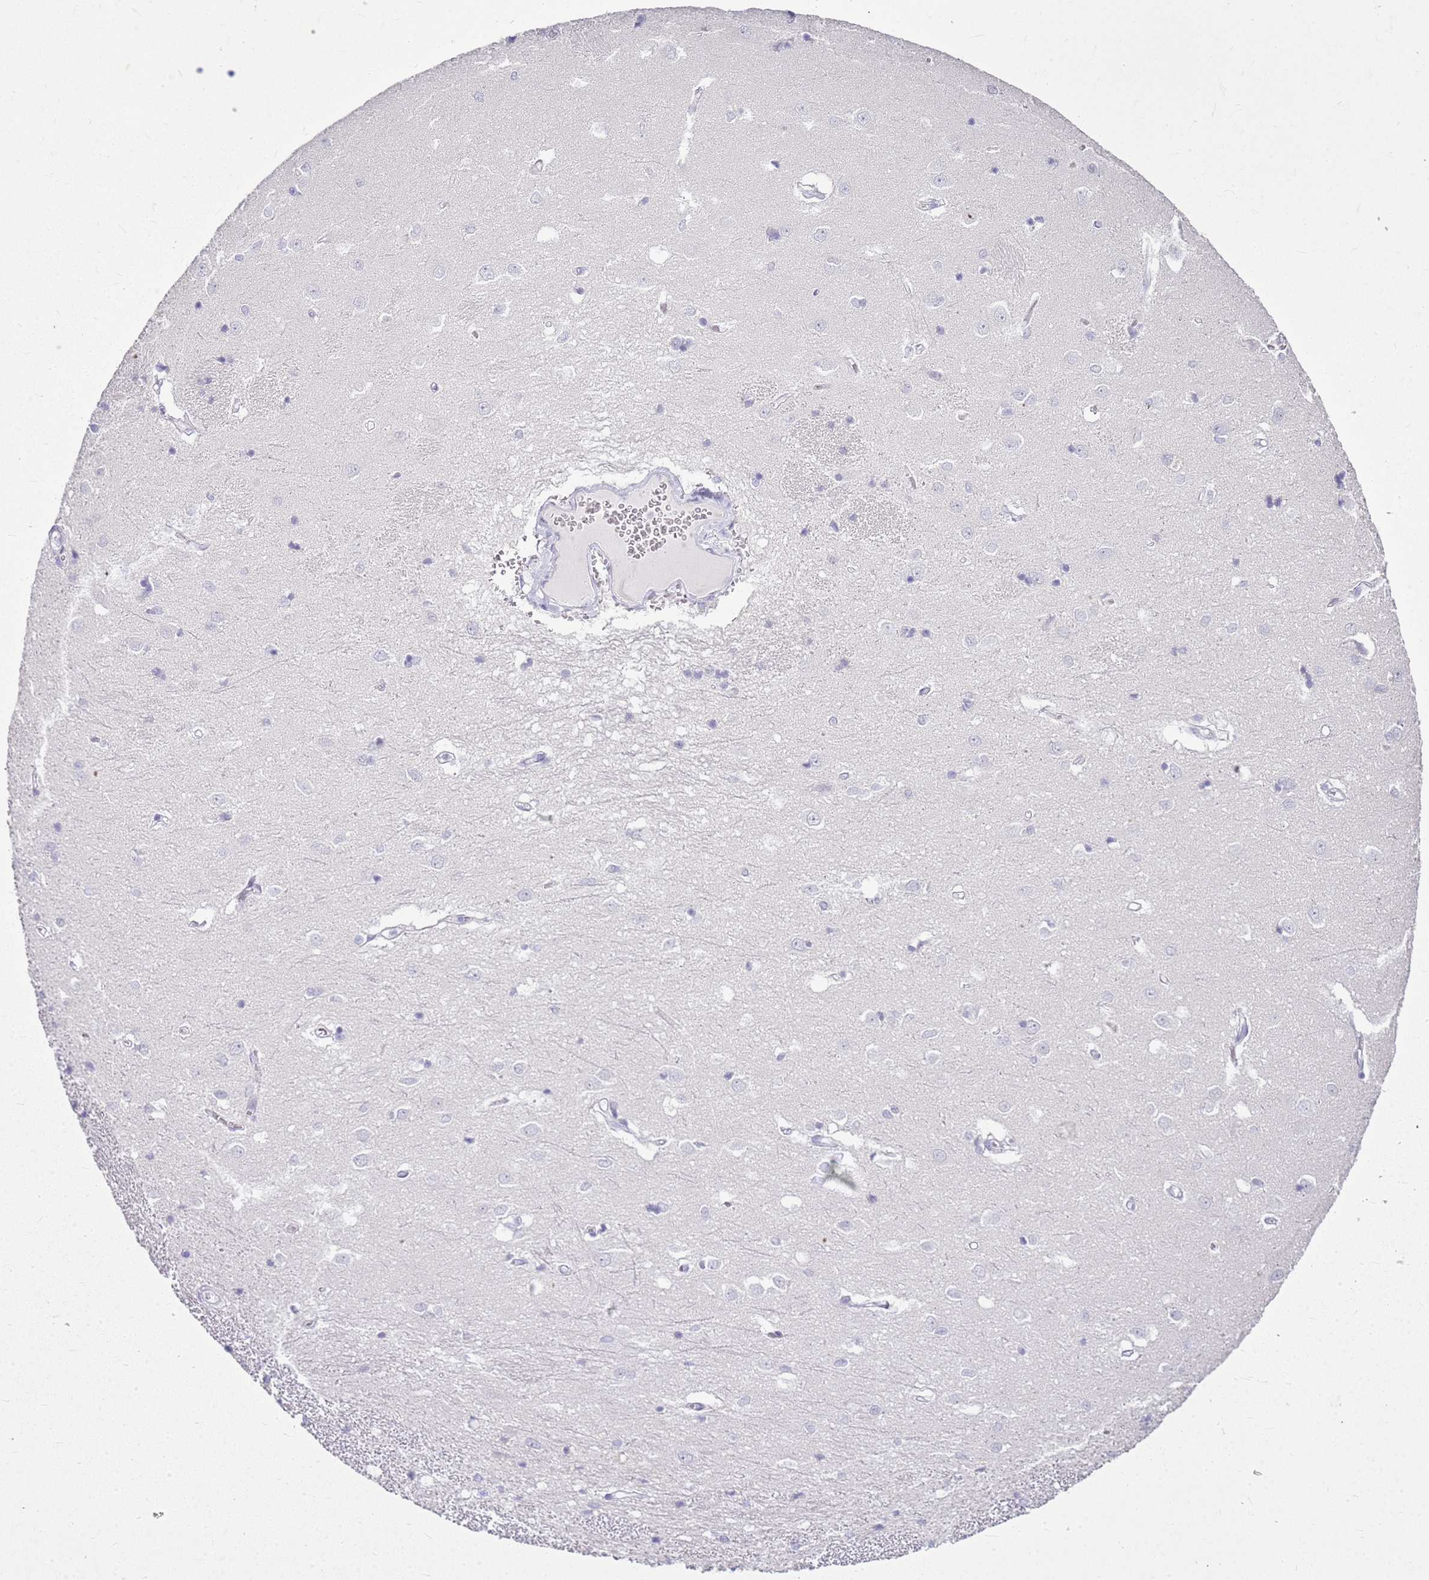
{"staining": {"intensity": "negative", "quantity": "none", "location": "none"}, "tissue": "caudate", "cell_type": "Glial cells", "image_type": "normal", "snomed": [{"axis": "morphology", "description": "Normal tissue, NOS"}, {"axis": "topography", "description": "Lateral ventricle wall"}], "caption": "Immunohistochemistry (IHC) micrograph of unremarkable human caudate stained for a protein (brown), which displays no staining in glial cells. (Immunohistochemistry (IHC), brightfield microscopy, high magnification).", "gene": "CA8", "patient": {"sex": "male", "age": 37}}